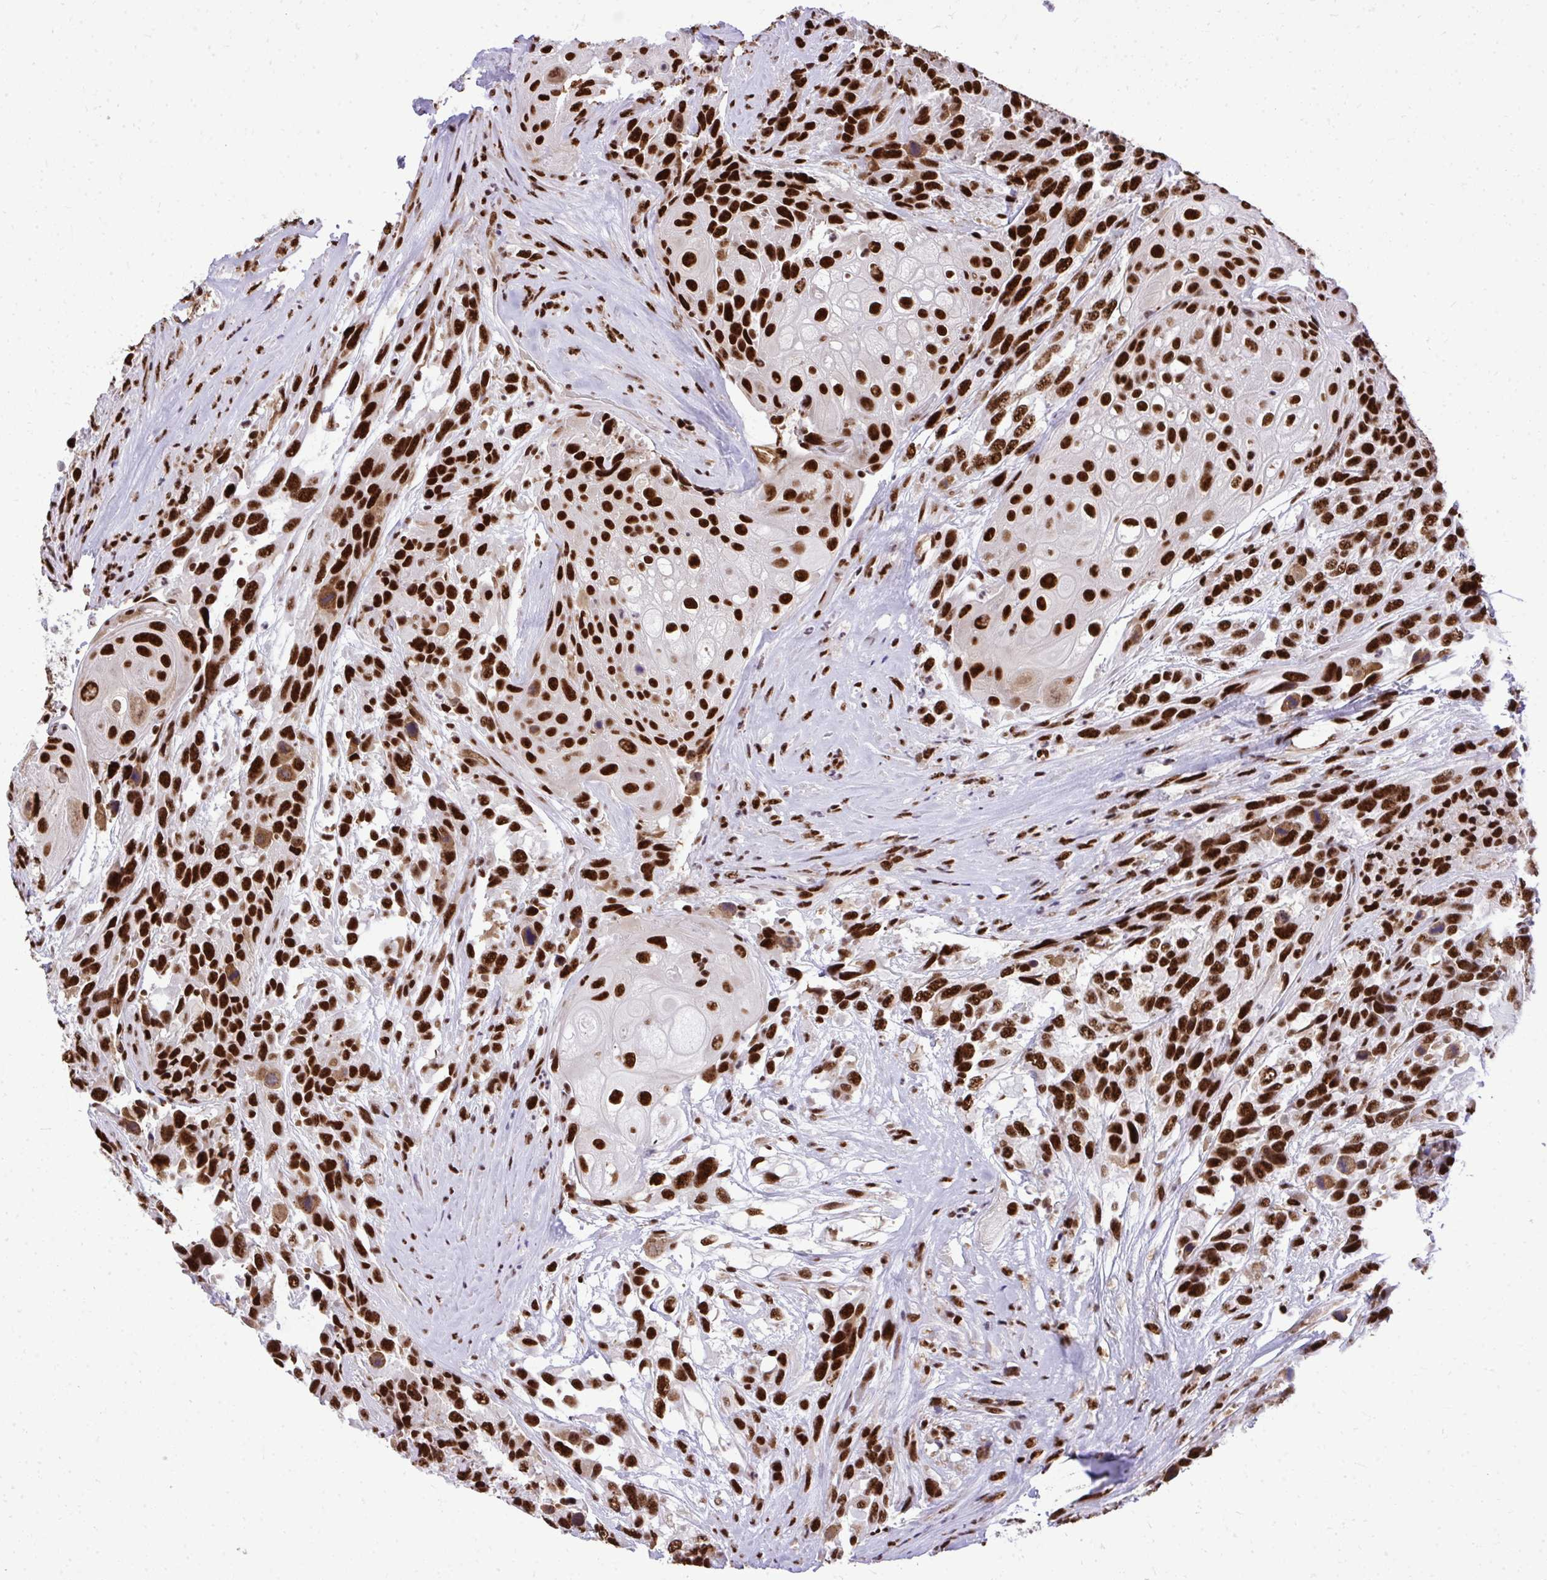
{"staining": {"intensity": "strong", "quantity": ">75%", "location": "nuclear"}, "tissue": "urothelial cancer", "cell_type": "Tumor cells", "image_type": "cancer", "snomed": [{"axis": "morphology", "description": "Urothelial carcinoma, High grade"}, {"axis": "topography", "description": "Urinary bladder"}], "caption": "High-magnification brightfield microscopy of urothelial carcinoma (high-grade) stained with DAB (brown) and counterstained with hematoxylin (blue). tumor cells exhibit strong nuclear positivity is seen in approximately>75% of cells.", "gene": "PRPF19", "patient": {"sex": "female", "age": 70}}